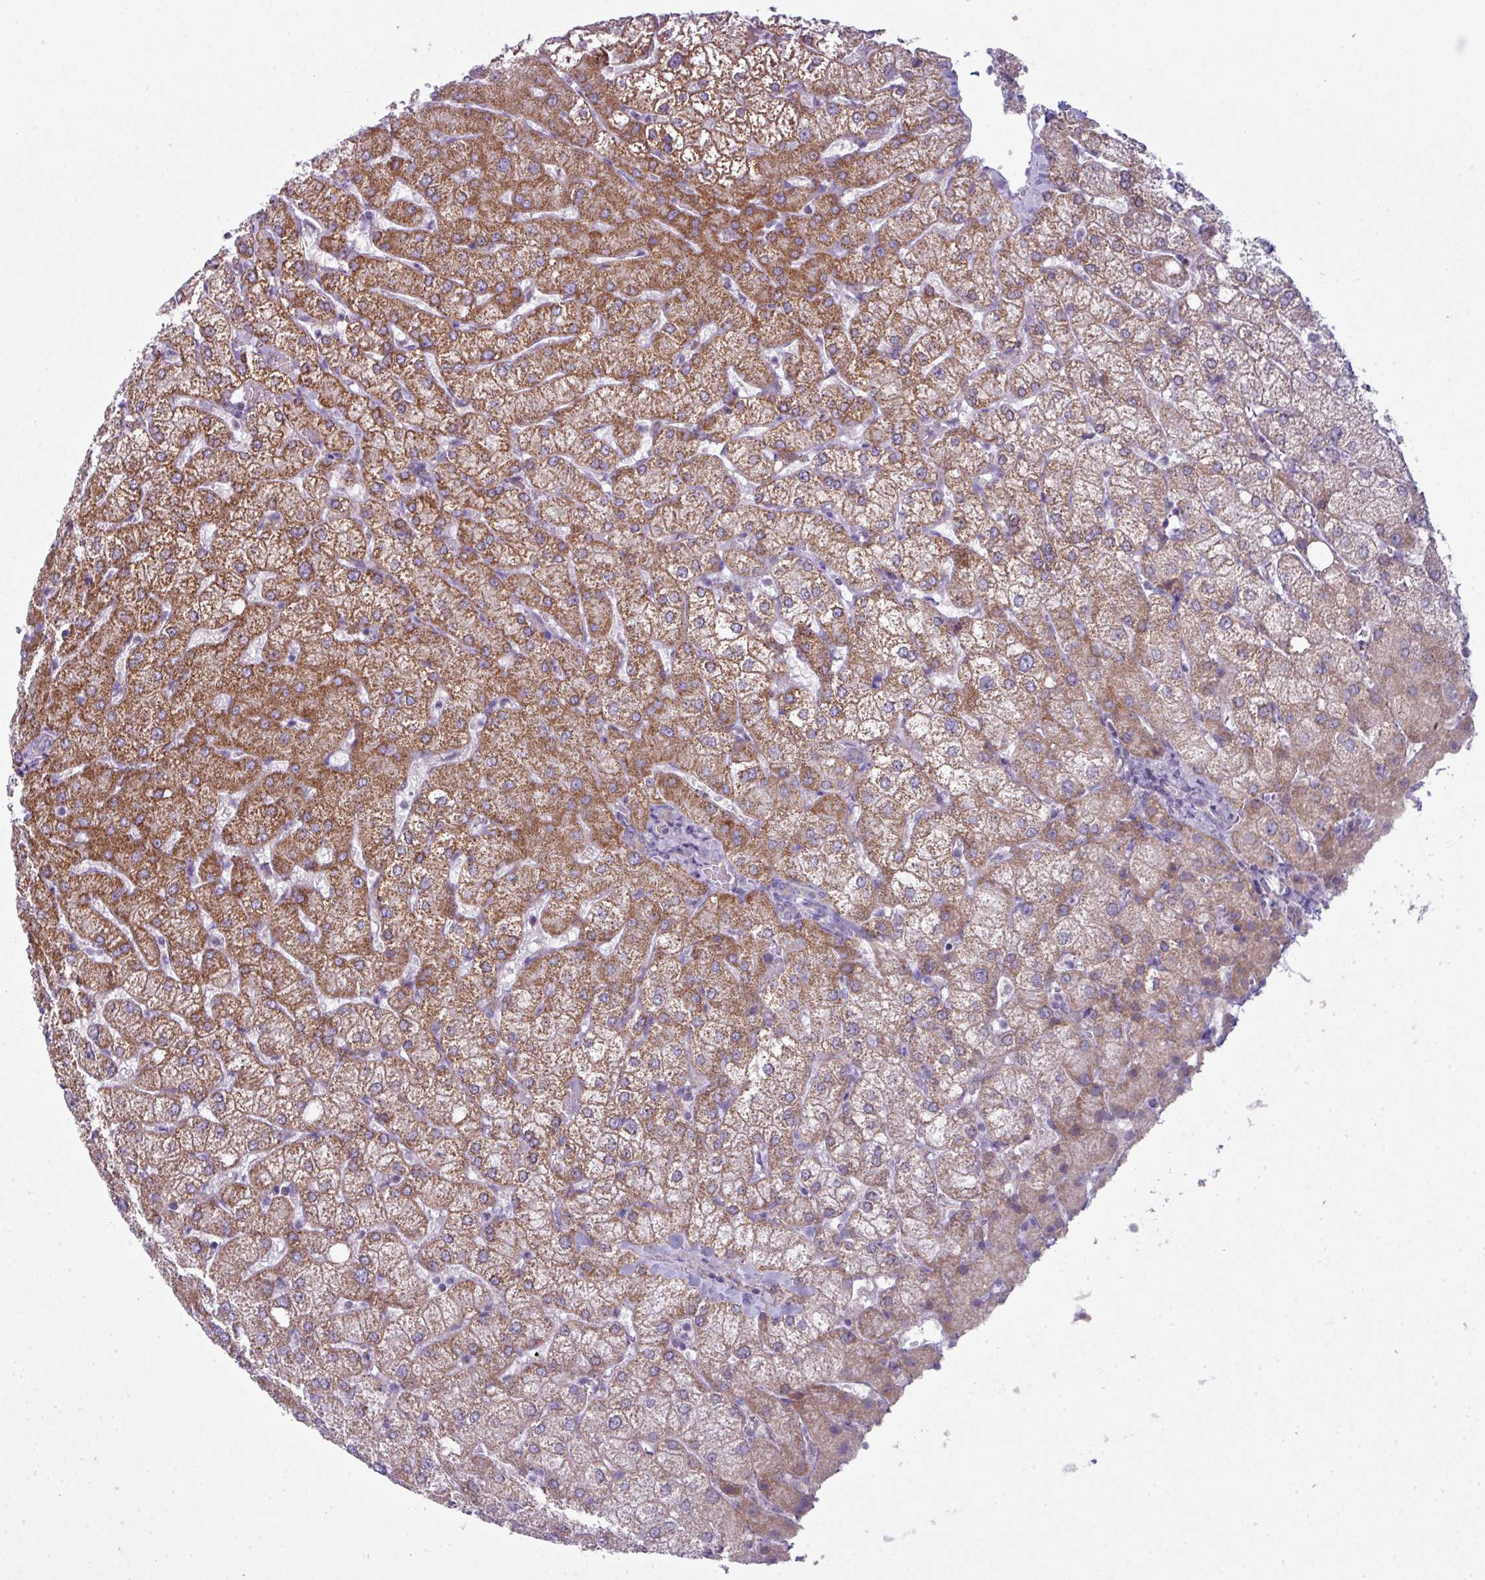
{"staining": {"intensity": "negative", "quantity": "none", "location": "none"}, "tissue": "liver", "cell_type": "Cholangiocytes", "image_type": "normal", "snomed": [{"axis": "morphology", "description": "Normal tissue, NOS"}, {"axis": "topography", "description": "Liver"}], "caption": "IHC photomicrograph of unremarkable liver stained for a protein (brown), which shows no positivity in cholangiocytes. The staining was performed using DAB (3,3'-diaminobenzidine) to visualize the protein expression in brown, while the nuclei were stained in blue with hematoxylin (Magnification: 20x).", "gene": "ZNF615", "patient": {"sex": "female", "age": 54}}